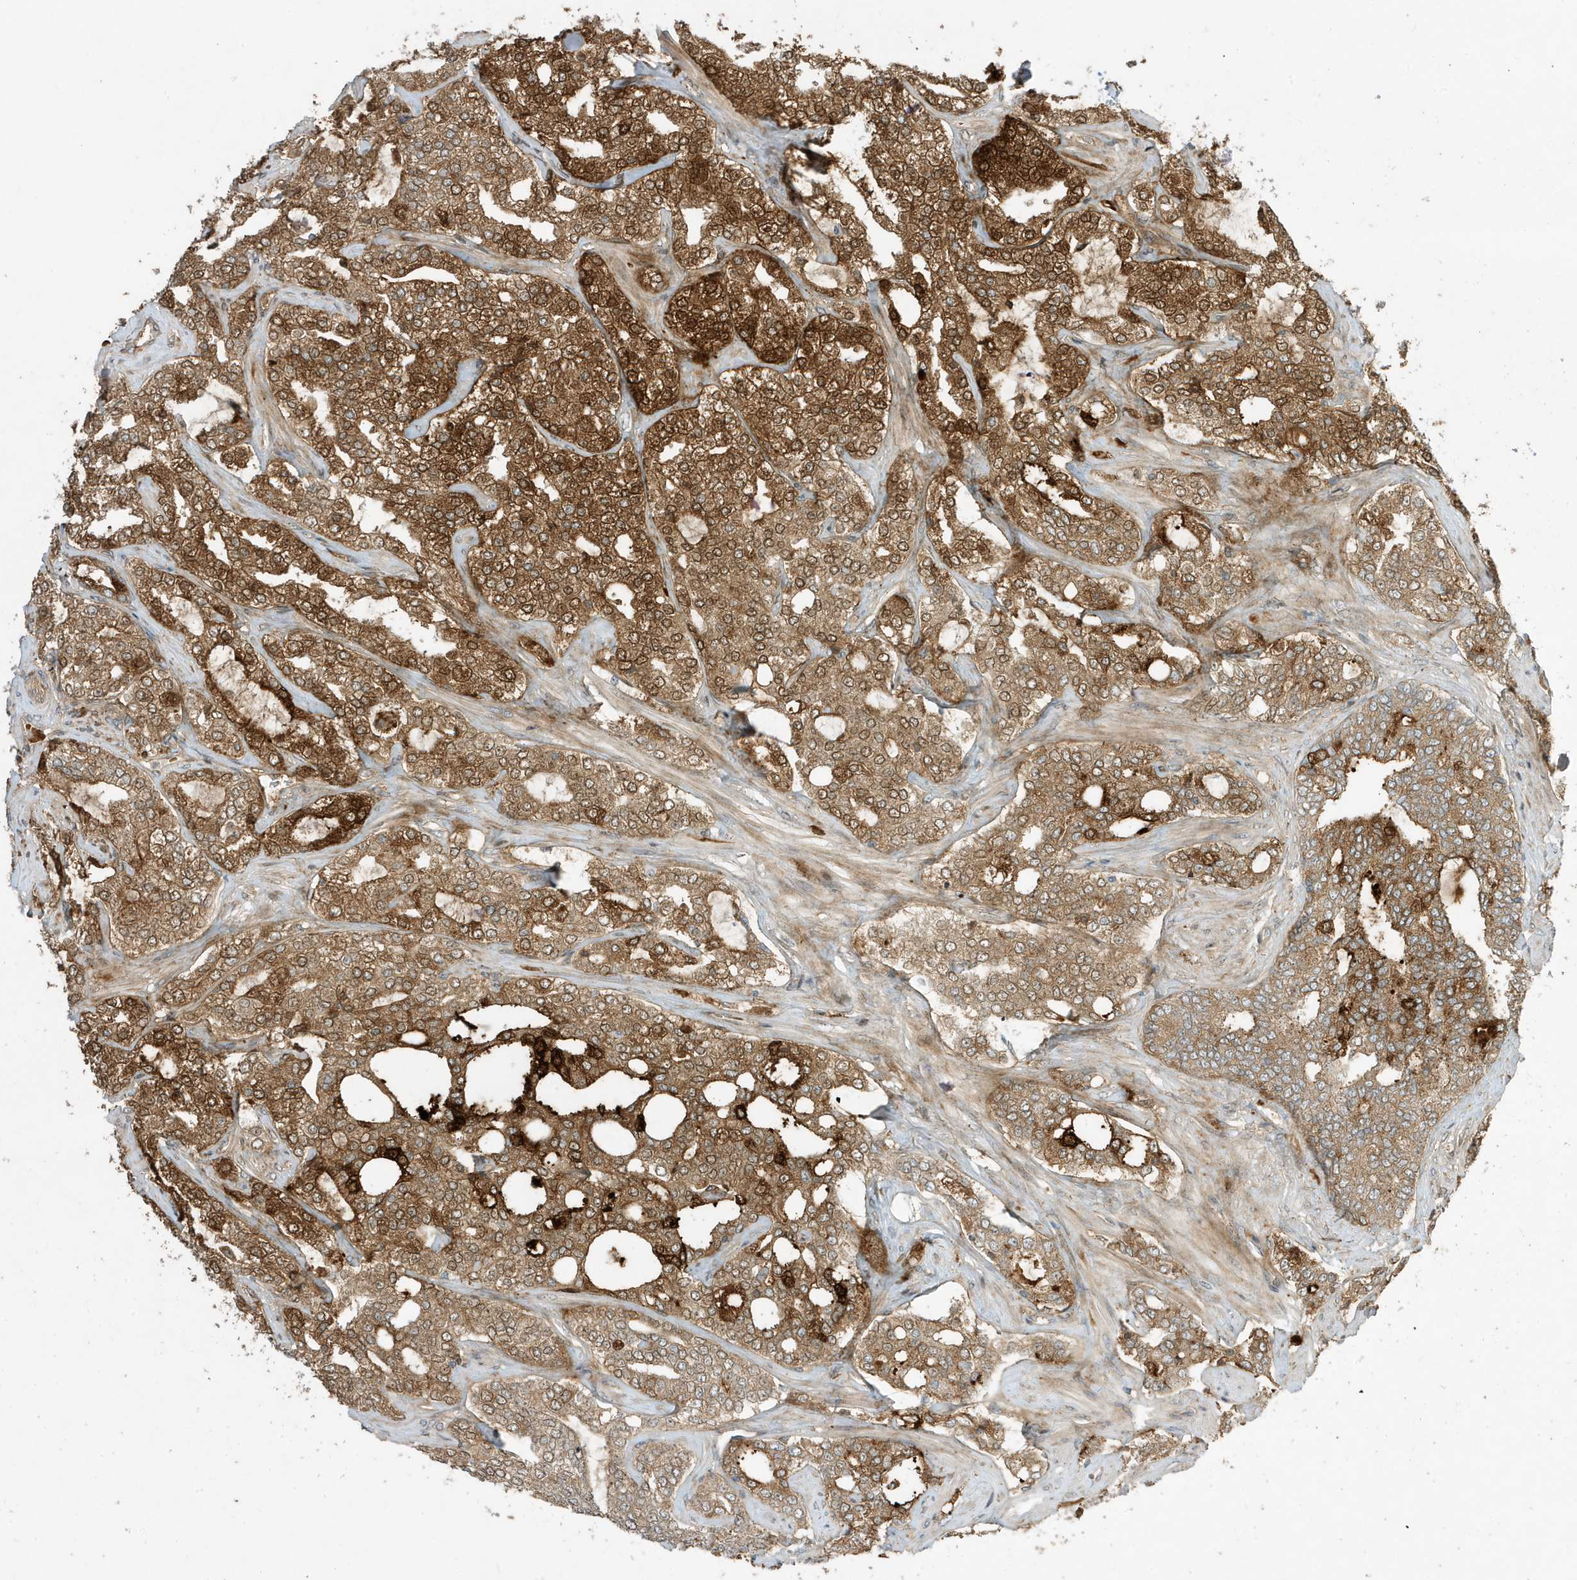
{"staining": {"intensity": "strong", "quantity": ">75%", "location": "cytoplasmic/membranous,nuclear"}, "tissue": "prostate cancer", "cell_type": "Tumor cells", "image_type": "cancer", "snomed": [{"axis": "morphology", "description": "Adenocarcinoma, High grade"}, {"axis": "topography", "description": "Prostate"}], "caption": "Immunohistochemical staining of adenocarcinoma (high-grade) (prostate) displays strong cytoplasmic/membranous and nuclear protein positivity in approximately >75% of tumor cells. (DAB (3,3'-diaminobenzidine) IHC with brightfield microscopy, high magnification).", "gene": "SCARF2", "patient": {"sex": "male", "age": 64}}